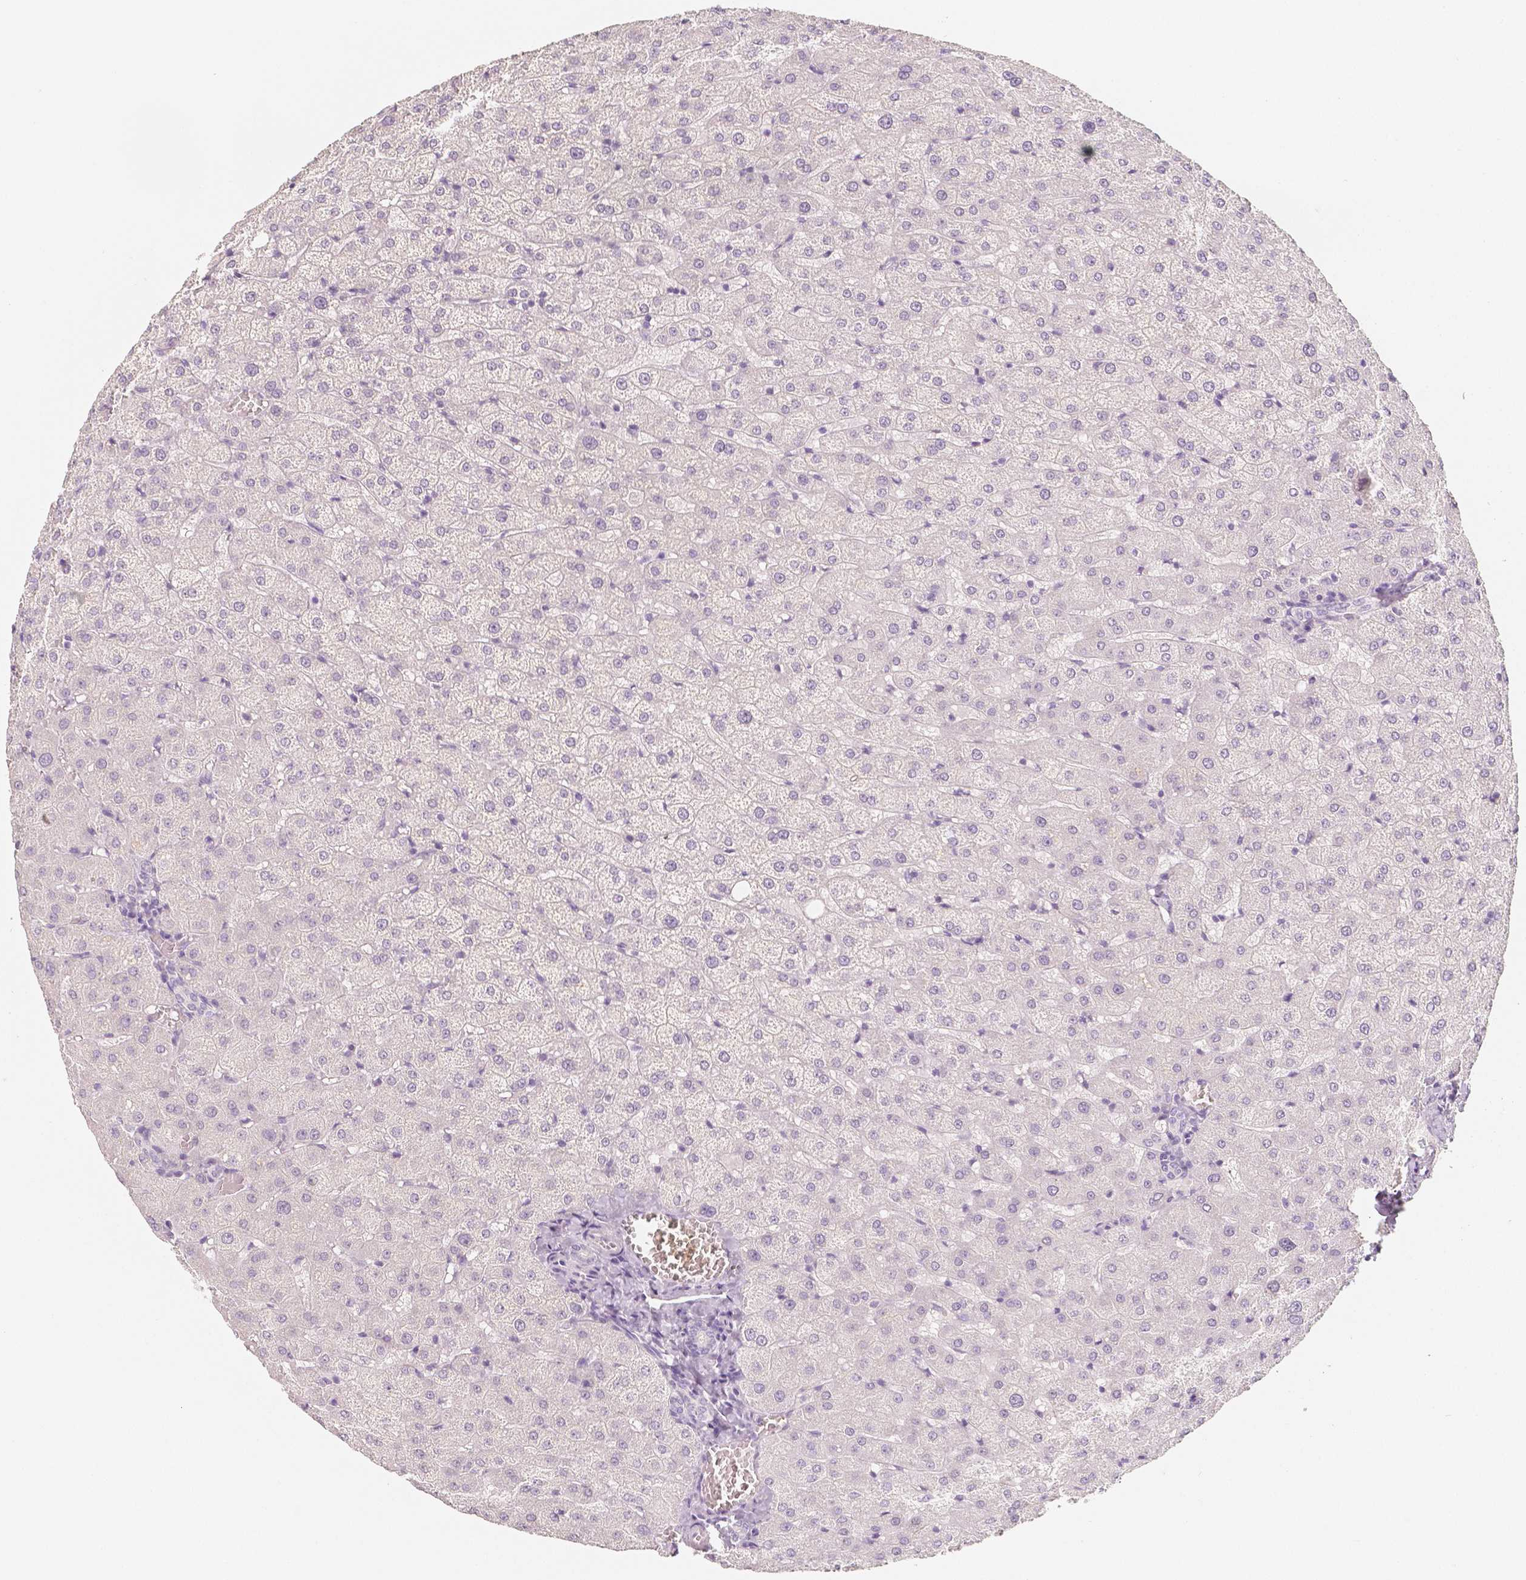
{"staining": {"intensity": "negative", "quantity": "none", "location": "none"}, "tissue": "liver", "cell_type": "Cholangiocytes", "image_type": "normal", "snomed": [{"axis": "morphology", "description": "Normal tissue, NOS"}, {"axis": "topography", "description": "Liver"}], "caption": "IHC image of normal liver stained for a protein (brown), which exhibits no staining in cholangiocytes. (DAB immunohistochemistry (IHC) visualized using brightfield microscopy, high magnification).", "gene": "NECAB2", "patient": {"sex": "female", "age": 50}}